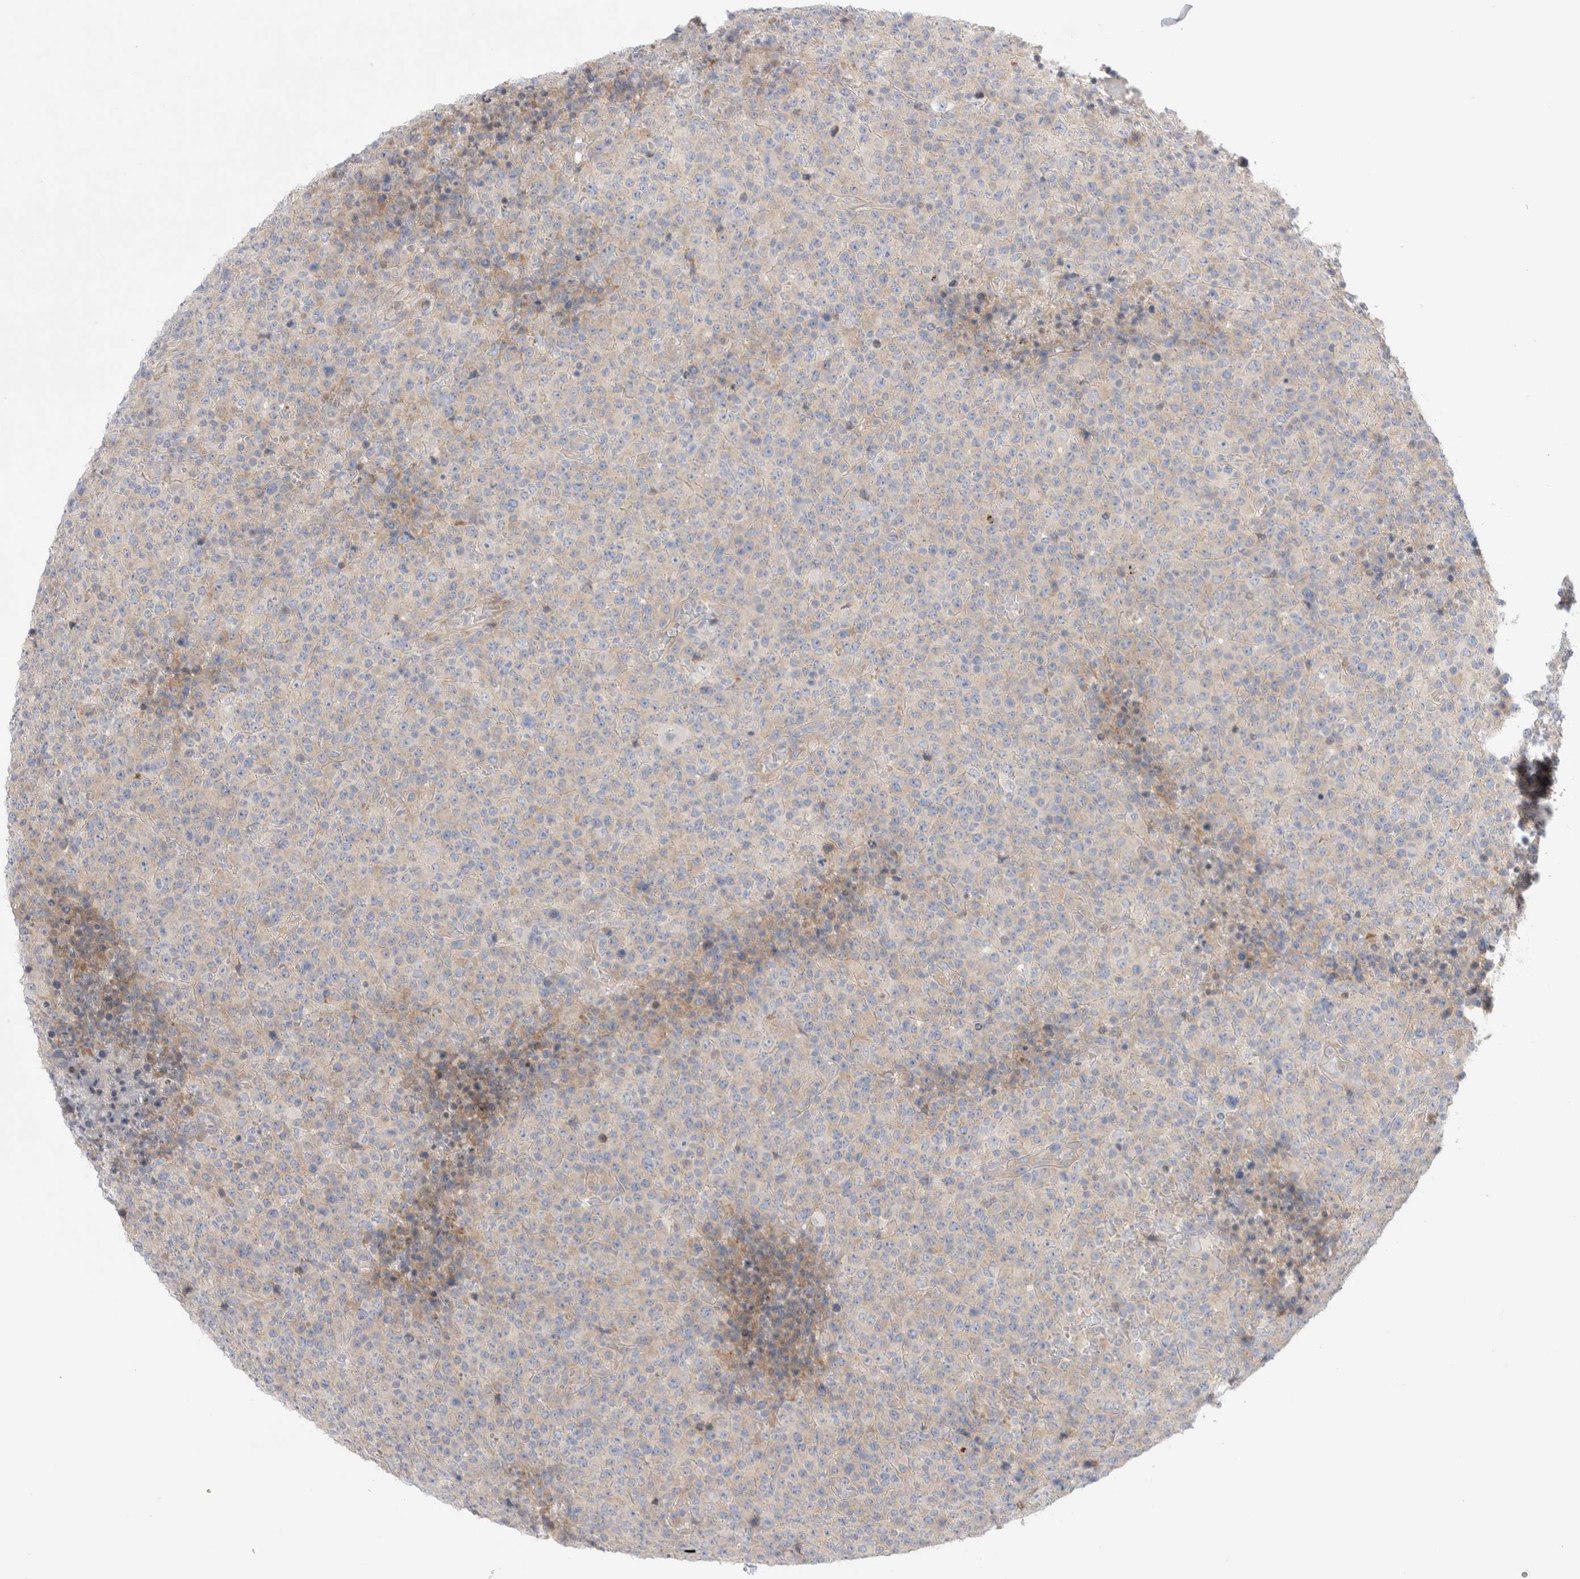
{"staining": {"intensity": "weak", "quantity": "<25%", "location": "cytoplasmic/membranous"}, "tissue": "lymphoma", "cell_type": "Tumor cells", "image_type": "cancer", "snomed": [{"axis": "morphology", "description": "Malignant lymphoma, non-Hodgkin's type, High grade"}, {"axis": "topography", "description": "Lymph node"}], "caption": "An immunohistochemistry (IHC) micrograph of high-grade malignant lymphoma, non-Hodgkin's type is shown. There is no staining in tumor cells of high-grade malignant lymphoma, non-Hodgkin's type.", "gene": "RBM12B", "patient": {"sex": "male", "age": 13}}